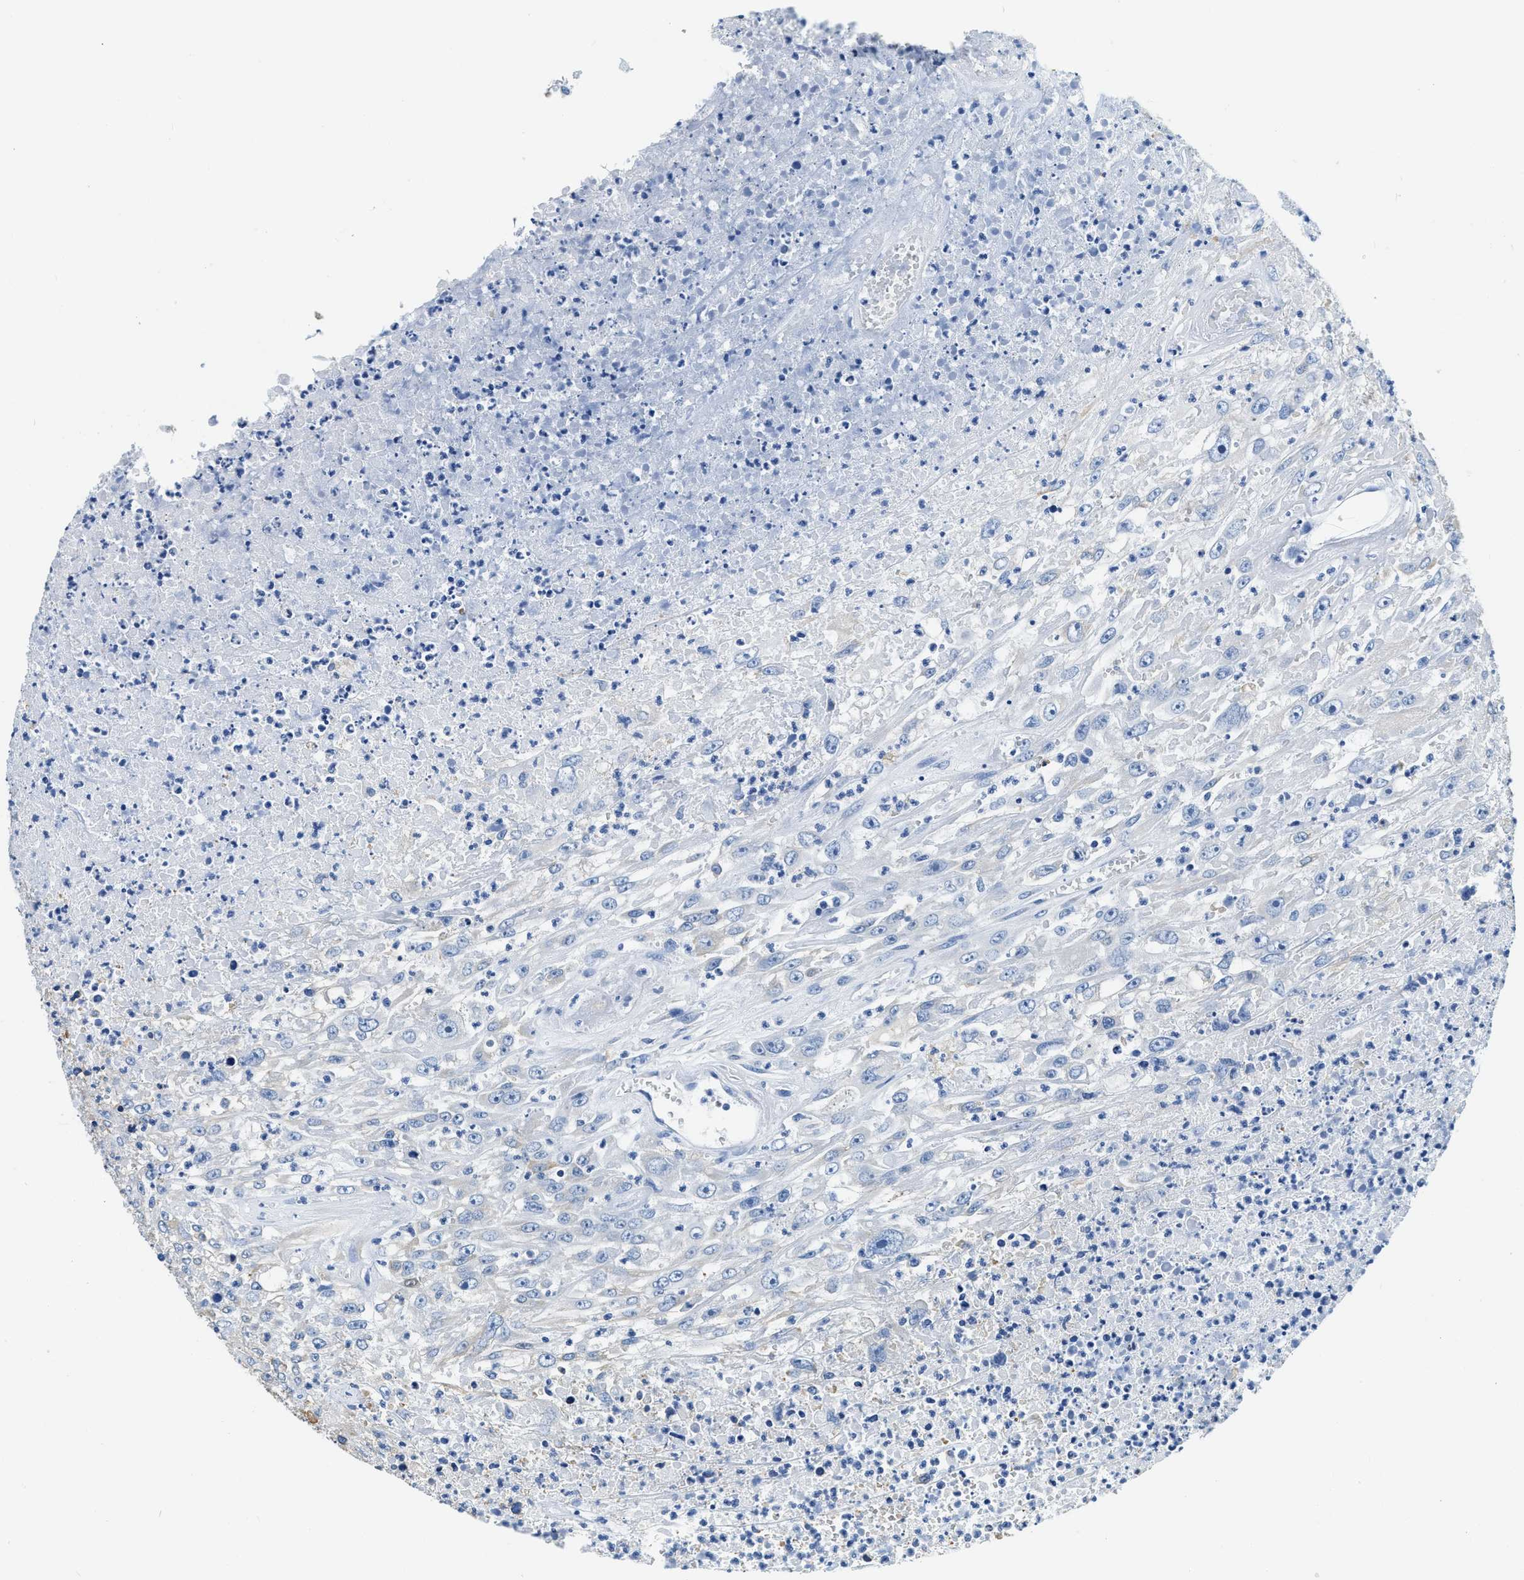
{"staining": {"intensity": "negative", "quantity": "none", "location": "none"}, "tissue": "urothelial cancer", "cell_type": "Tumor cells", "image_type": "cancer", "snomed": [{"axis": "morphology", "description": "Urothelial carcinoma, High grade"}, {"axis": "topography", "description": "Urinary bladder"}], "caption": "High-grade urothelial carcinoma stained for a protein using immunohistochemistry (IHC) reveals no positivity tumor cells.", "gene": "ZDHHC13", "patient": {"sex": "male", "age": 46}}